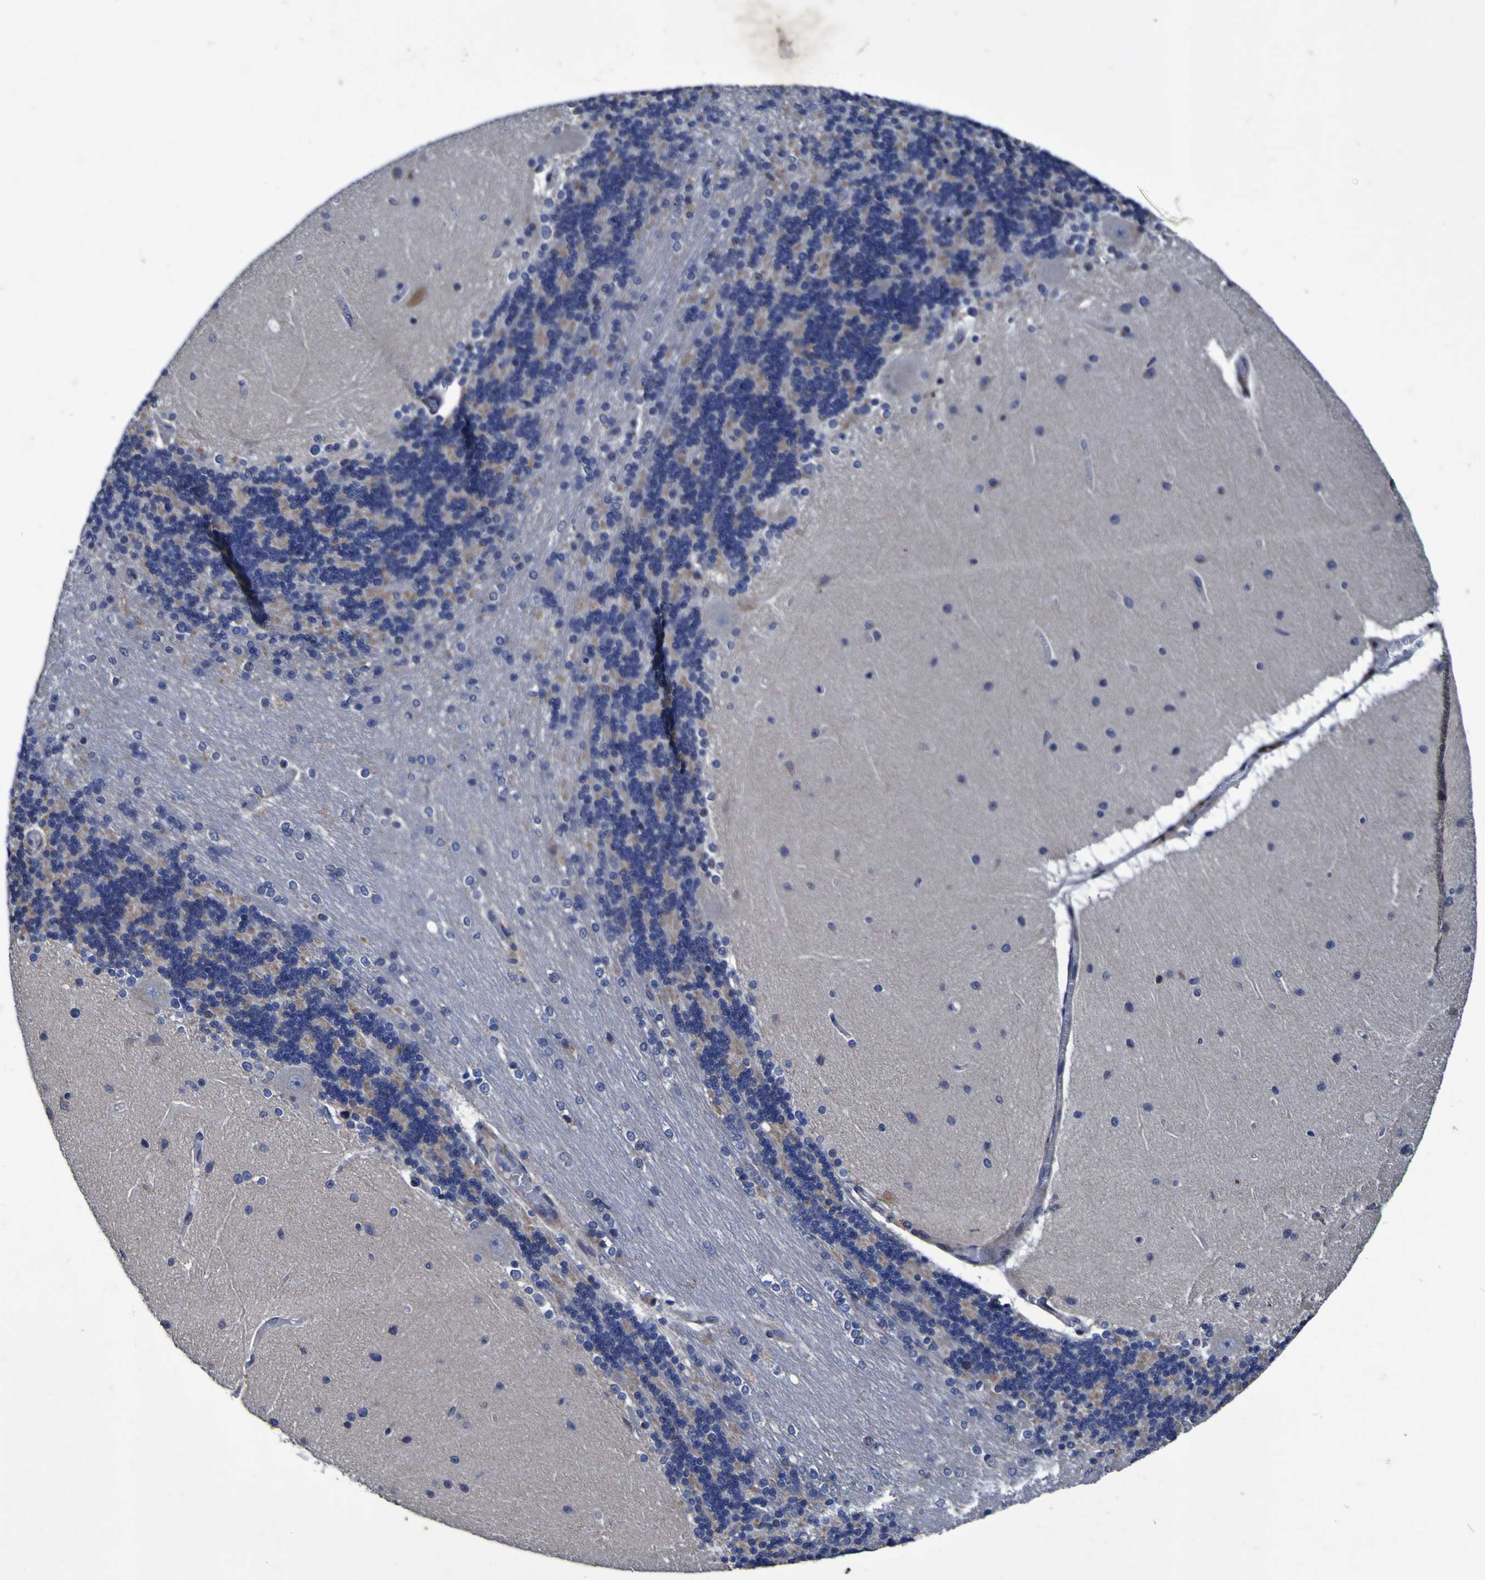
{"staining": {"intensity": "weak", "quantity": "25%-75%", "location": "cytoplasmic/membranous"}, "tissue": "cerebellum", "cell_type": "Cells in granular layer", "image_type": "normal", "snomed": [{"axis": "morphology", "description": "Normal tissue, NOS"}, {"axis": "topography", "description": "Cerebellum"}], "caption": "Normal cerebellum shows weak cytoplasmic/membranous expression in about 25%-75% of cells in granular layer, visualized by immunohistochemistry. (DAB (3,3'-diaminobenzidine) = brown stain, brightfield microscopy at high magnification).", "gene": "P3H1", "patient": {"sex": "female", "age": 54}}